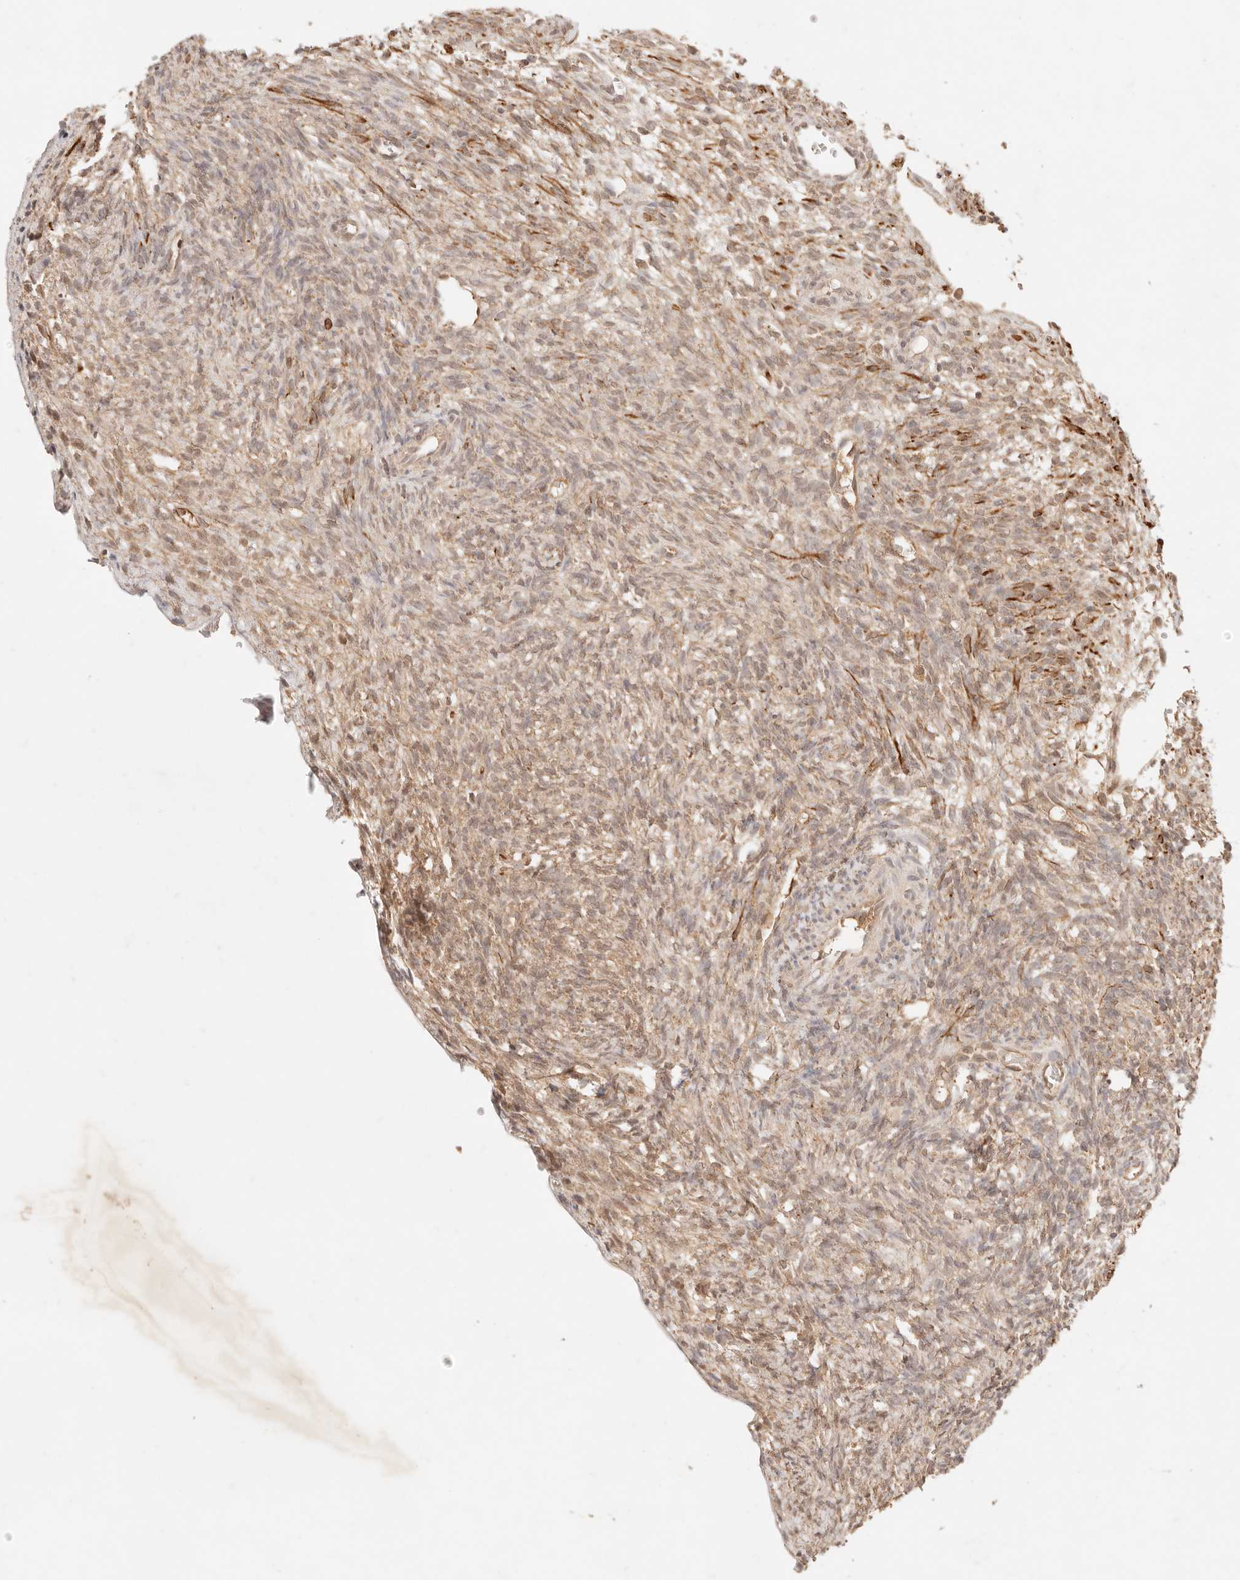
{"staining": {"intensity": "weak", "quantity": "25%-75%", "location": "cytoplasmic/membranous,nuclear"}, "tissue": "ovary", "cell_type": "Ovarian stroma cells", "image_type": "normal", "snomed": [{"axis": "morphology", "description": "Normal tissue, NOS"}, {"axis": "topography", "description": "Ovary"}], "caption": "Ovary stained with IHC reveals weak cytoplasmic/membranous,nuclear expression in about 25%-75% of ovarian stroma cells. The protein is stained brown, and the nuclei are stained in blue (DAB (3,3'-diaminobenzidine) IHC with brightfield microscopy, high magnification).", "gene": "TRIM11", "patient": {"sex": "female", "age": 34}}